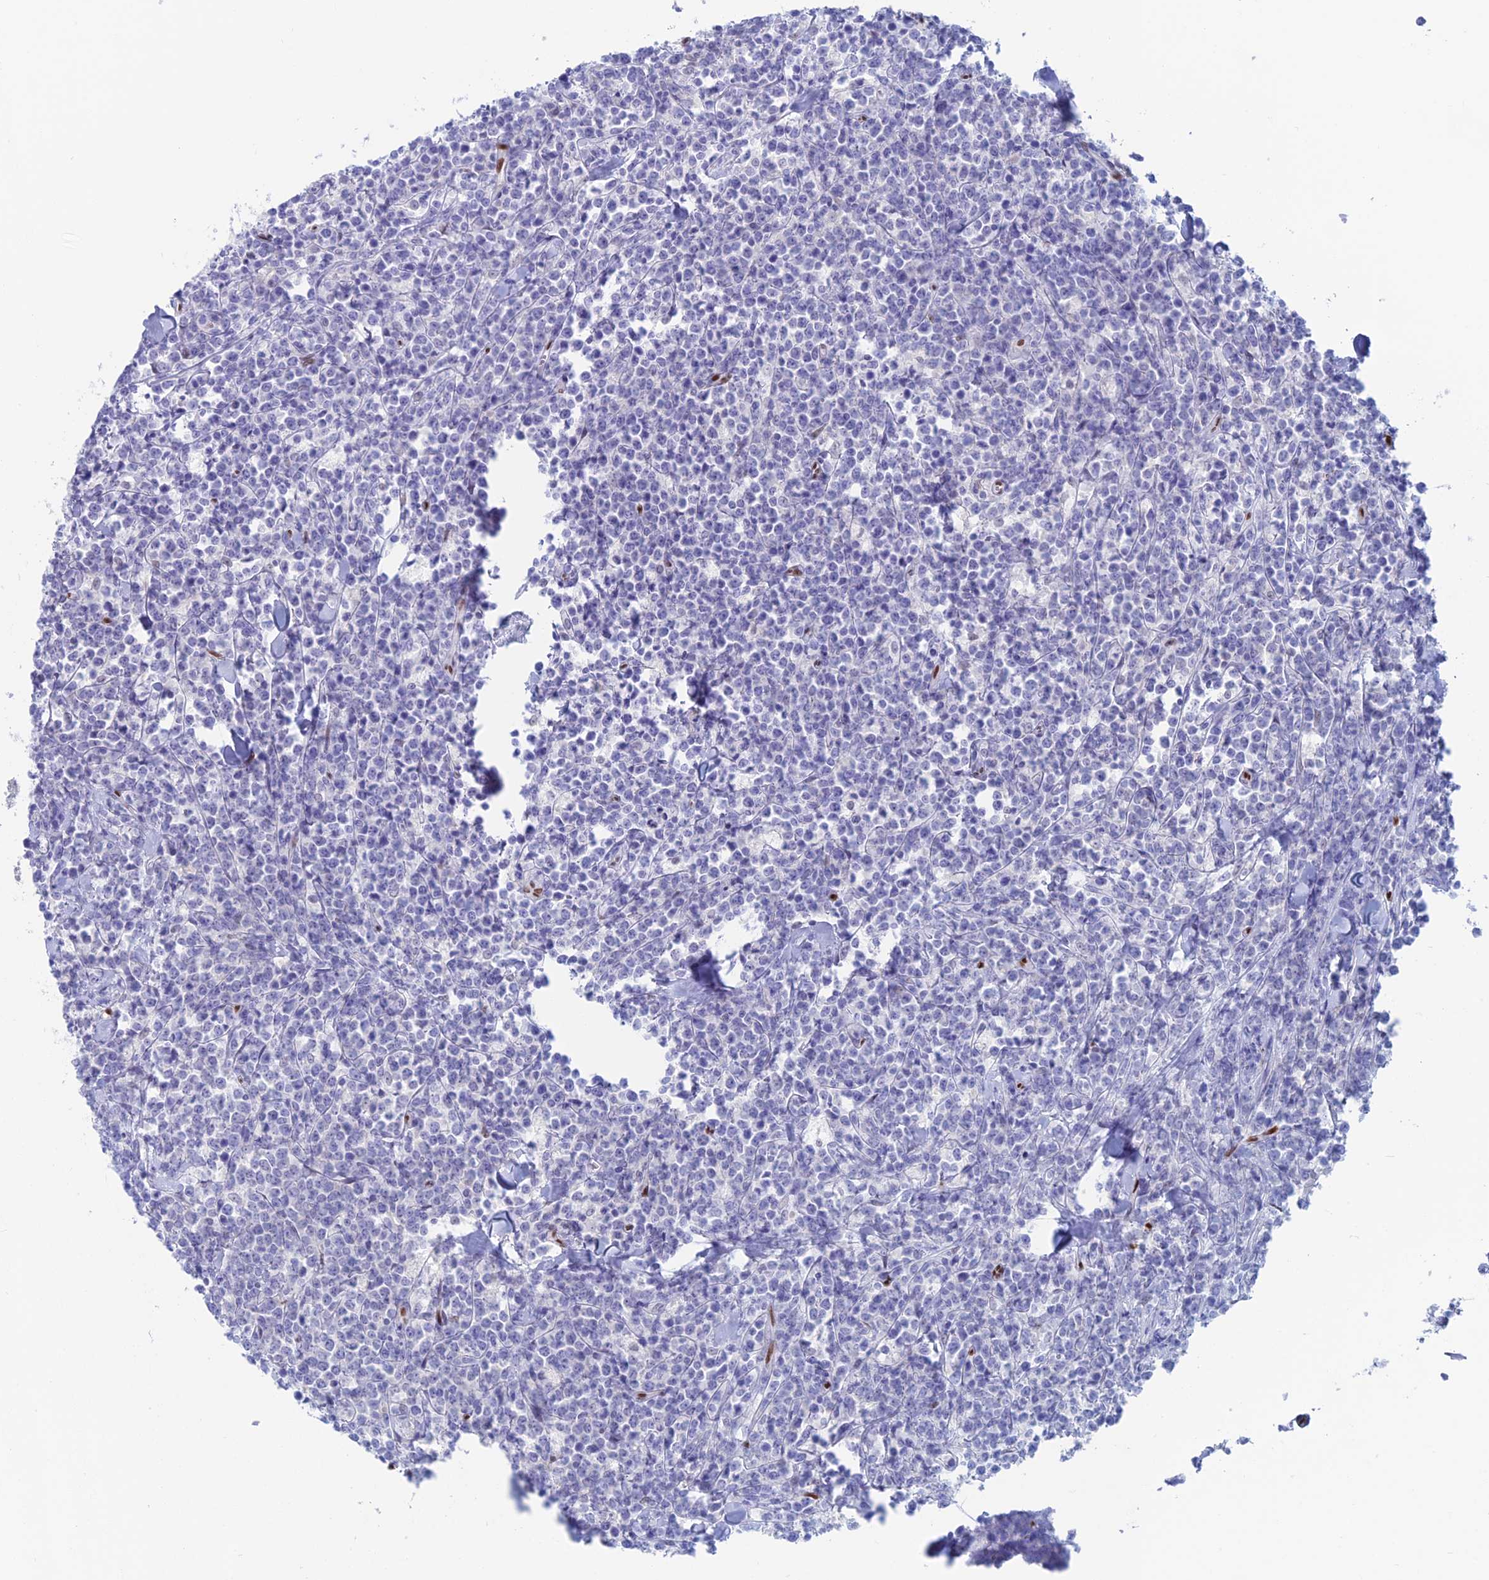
{"staining": {"intensity": "negative", "quantity": "none", "location": "none"}, "tissue": "lymphoma", "cell_type": "Tumor cells", "image_type": "cancer", "snomed": [{"axis": "morphology", "description": "Malignant lymphoma, non-Hodgkin's type, High grade"}, {"axis": "topography", "description": "Small intestine"}], "caption": "Tumor cells are negative for brown protein staining in lymphoma.", "gene": "NOL4L", "patient": {"sex": "male", "age": 8}}